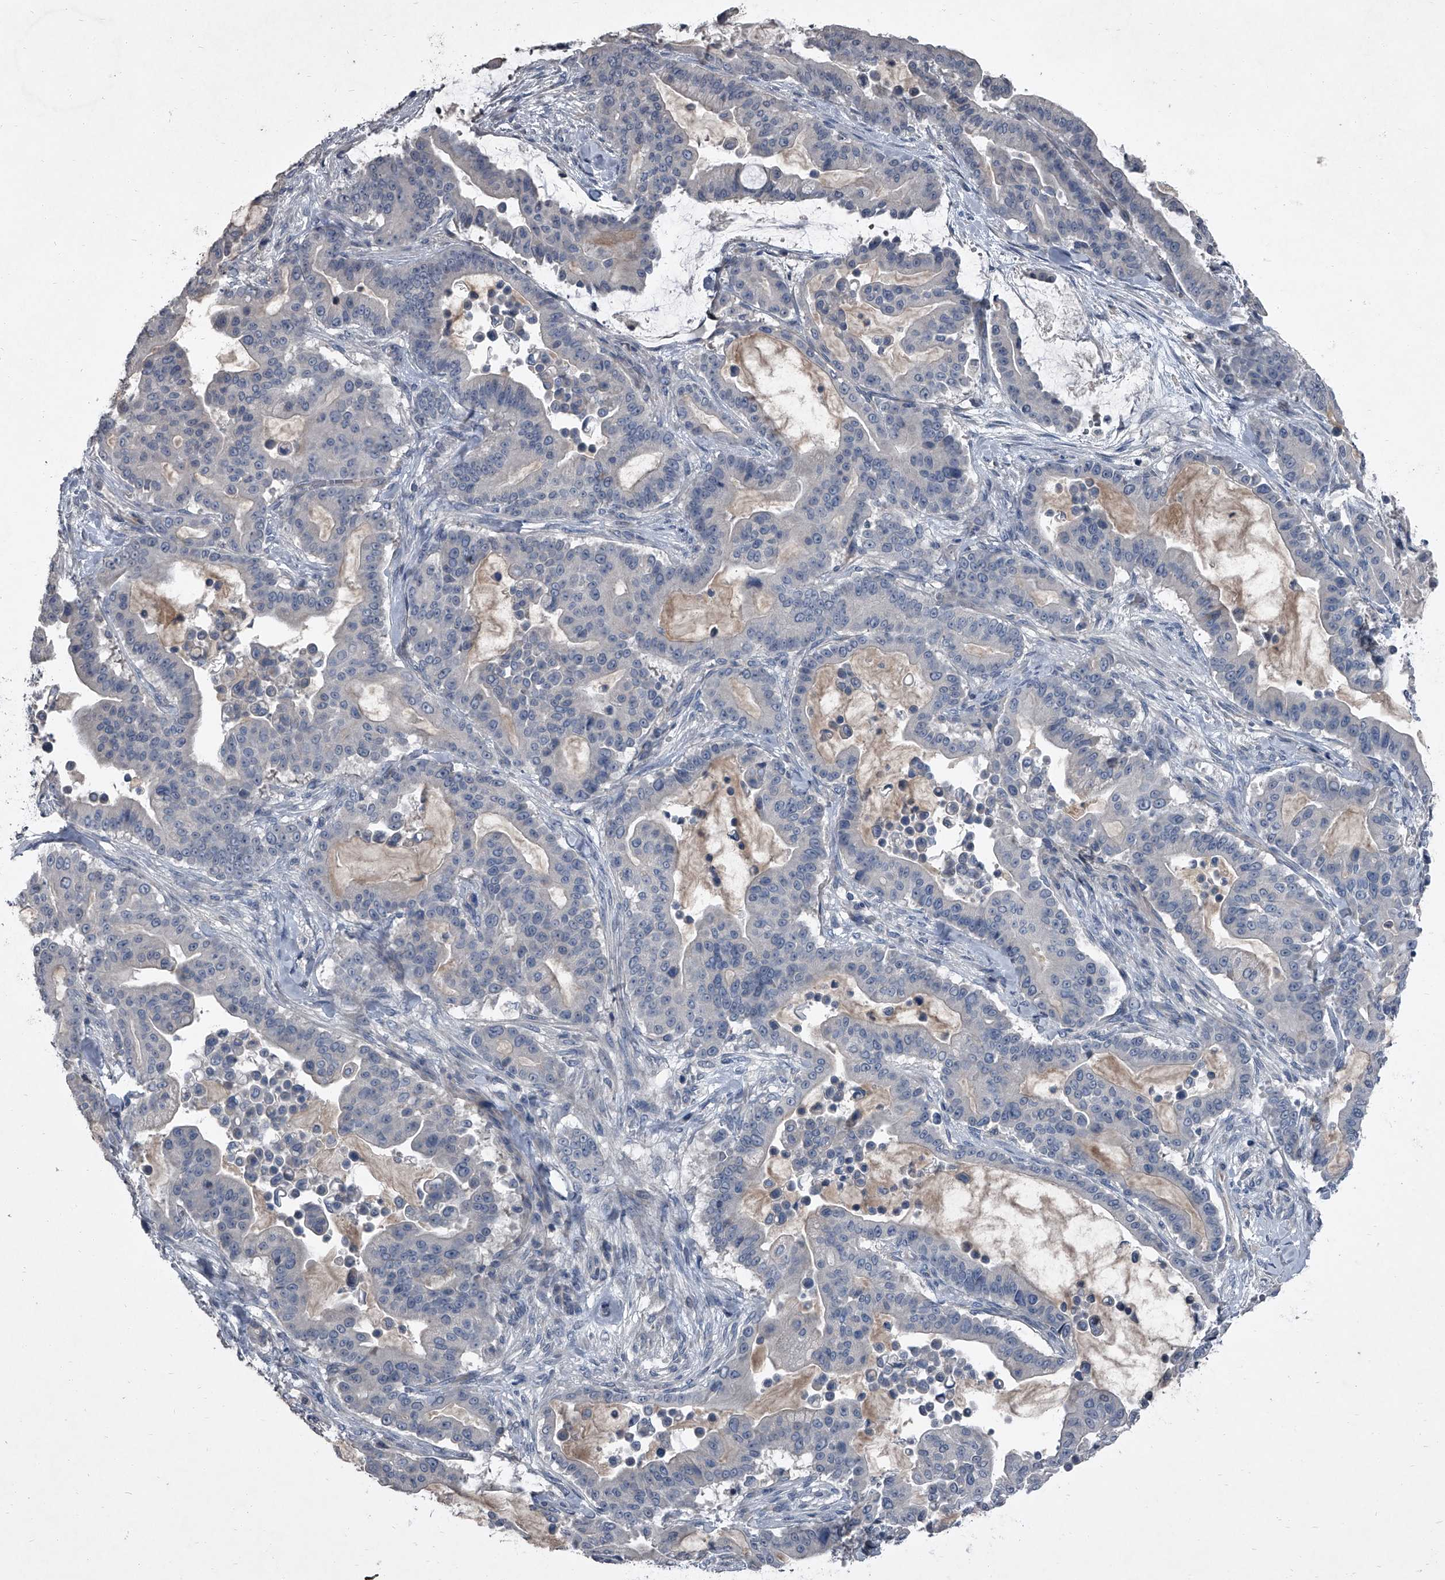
{"staining": {"intensity": "negative", "quantity": "none", "location": "none"}, "tissue": "pancreatic cancer", "cell_type": "Tumor cells", "image_type": "cancer", "snomed": [{"axis": "morphology", "description": "Adenocarcinoma, NOS"}, {"axis": "topography", "description": "Pancreas"}], "caption": "Micrograph shows no significant protein positivity in tumor cells of pancreatic adenocarcinoma. (Brightfield microscopy of DAB immunohistochemistry (IHC) at high magnification).", "gene": "HEPHL1", "patient": {"sex": "male", "age": 63}}